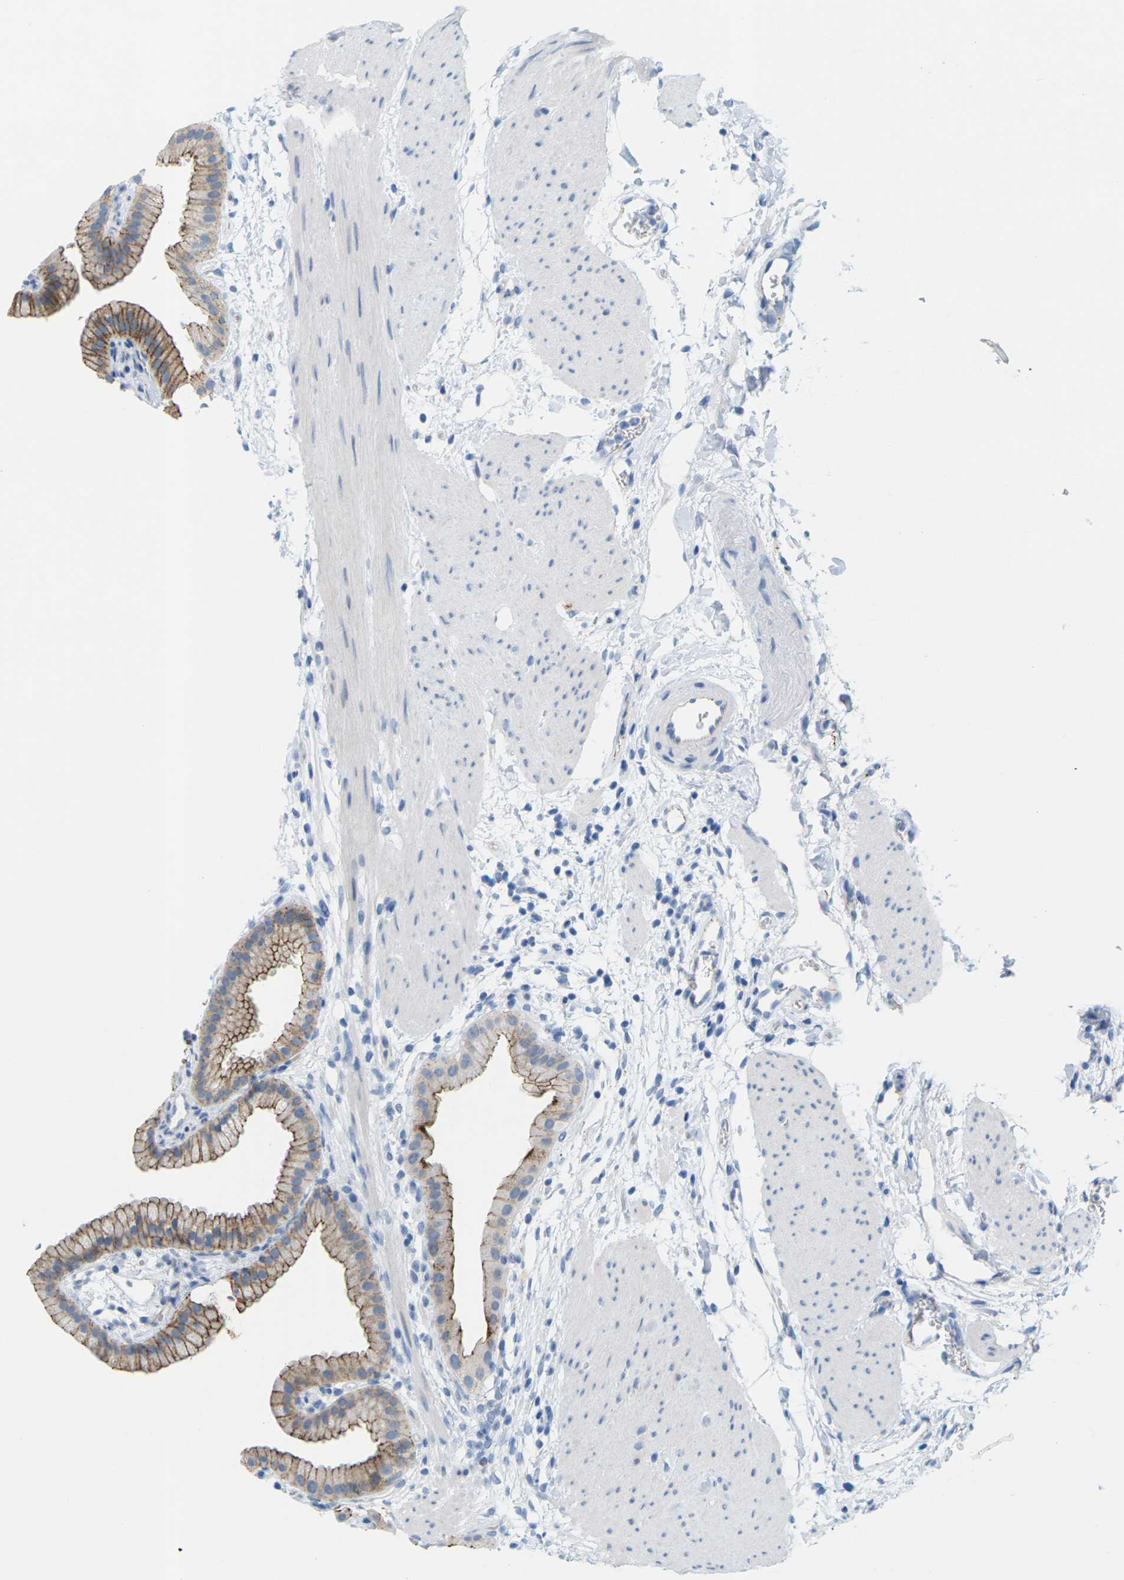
{"staining": {"intensity": "moderate", "quantity": ">75%", "location": "cytoplasmic/membranous"}, "tissue": "gallbladder", "cell_type": "Glandular cells", "image_type": "normal", "snomed": [{"axis": "morphology", "description": "Normal tissue, NOS"}, {"axis": "topography", "description": "Gallbladder"}], "caption": "Glandular cells show medium levels of moderate cytoplasmic/membranous staining in about >75% of cells in benign human gallbladder. Nuclei are stained in blue.", "gene": "CLDN3", "patient": {"sex": "female", "age": 64}}